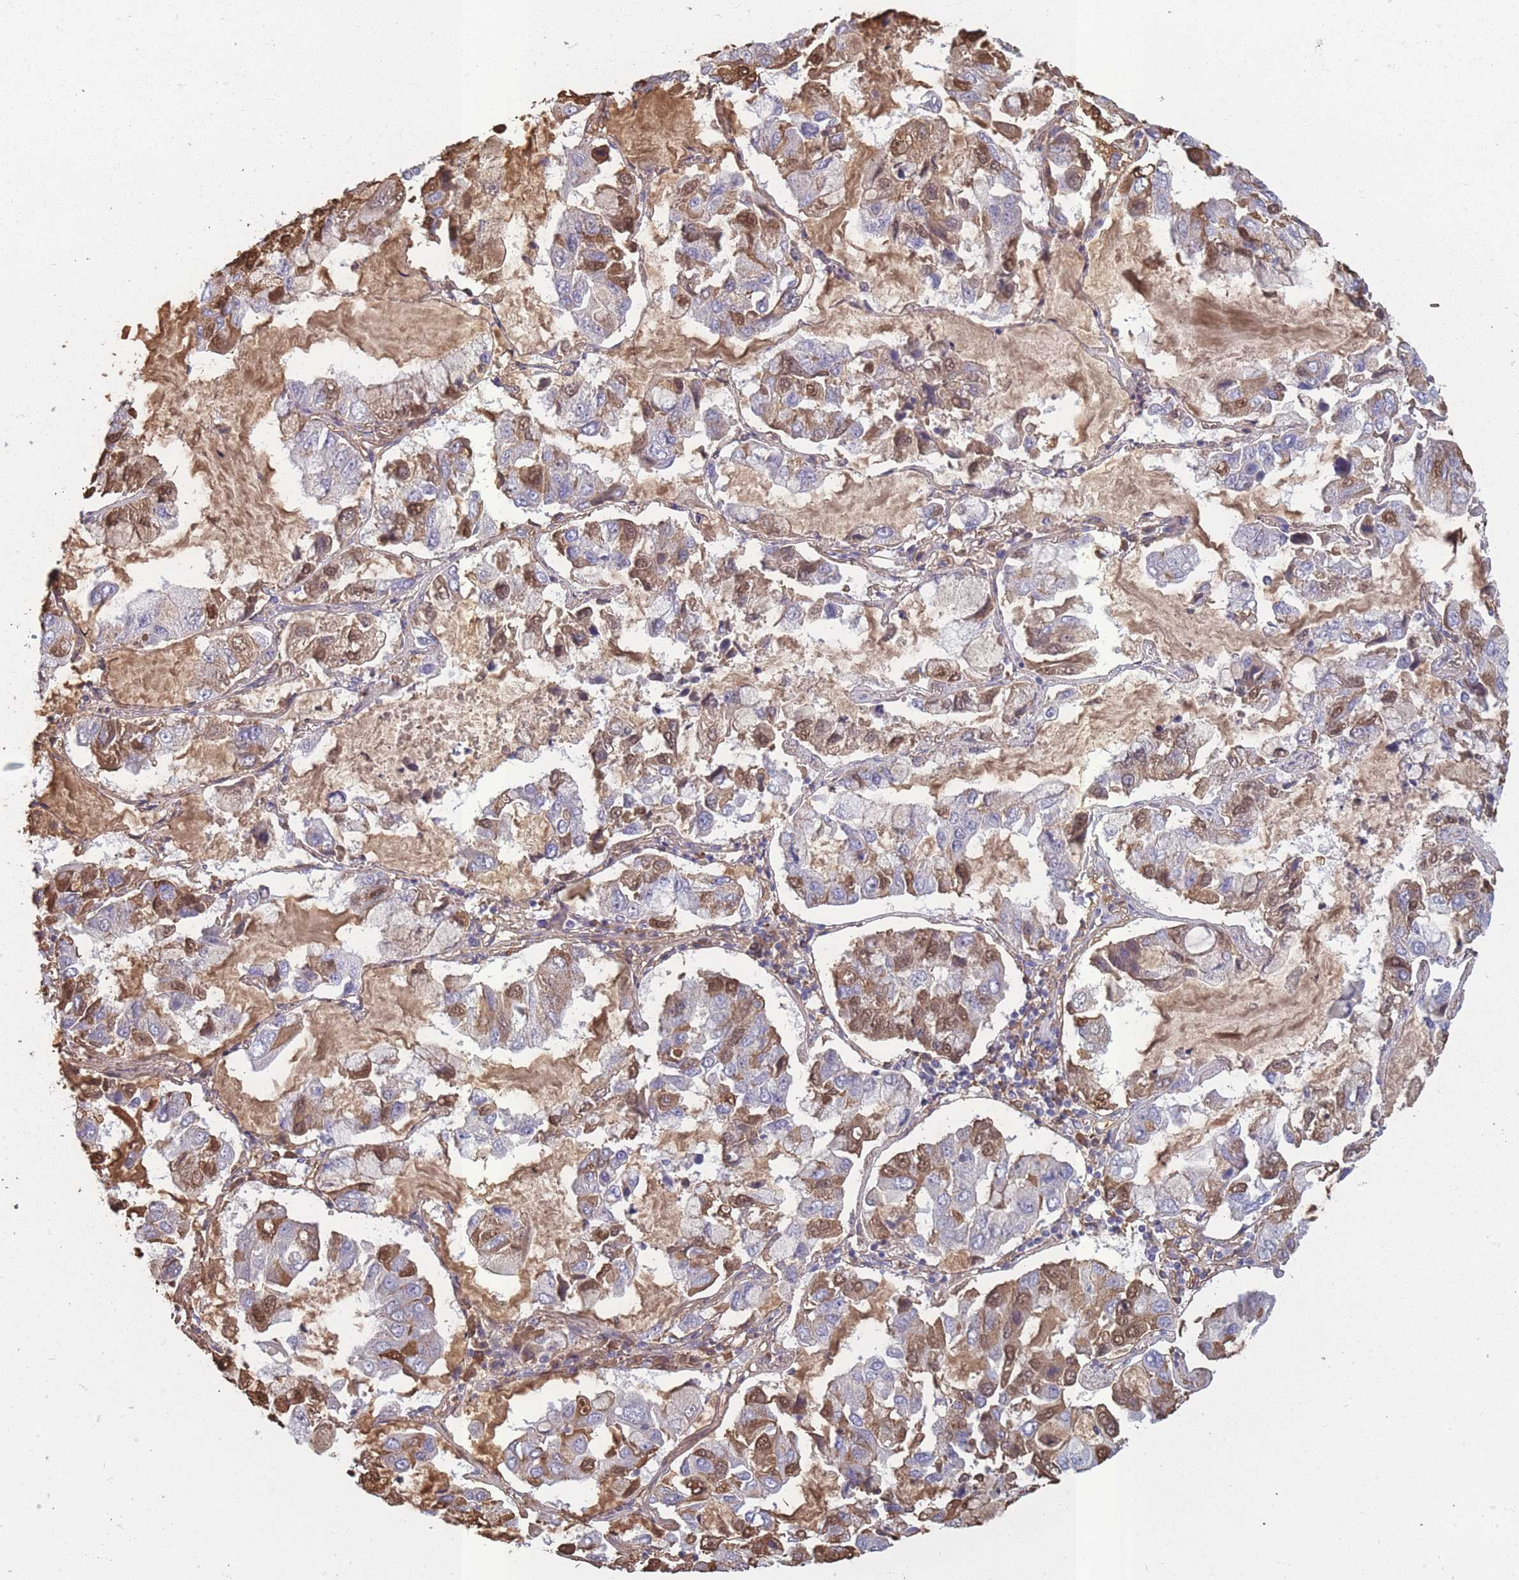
{"staining": {"intensity": "moderate", "quantity": "<25%", "location": "cytoplasmic/membranous,nuclear"}, "tissue": "lung cancer", "cell_type": "Tumor cells", "image_type": "cancer", "snomed": [{"axis": "morphology", "description": "Adenocarcinoma, NOS"}, {"axis": "topography", "description": "Lung"}], "caption": "Protein positivity by immunohistochemistry exhibits moderate cytoplasmic/membranous and nuclear positivity in approximately <25% of tumor cells in lung cancer (adenocarcinoma).", "gene": "KAT2A", "patient": {"sex": "male", "age": 64}}